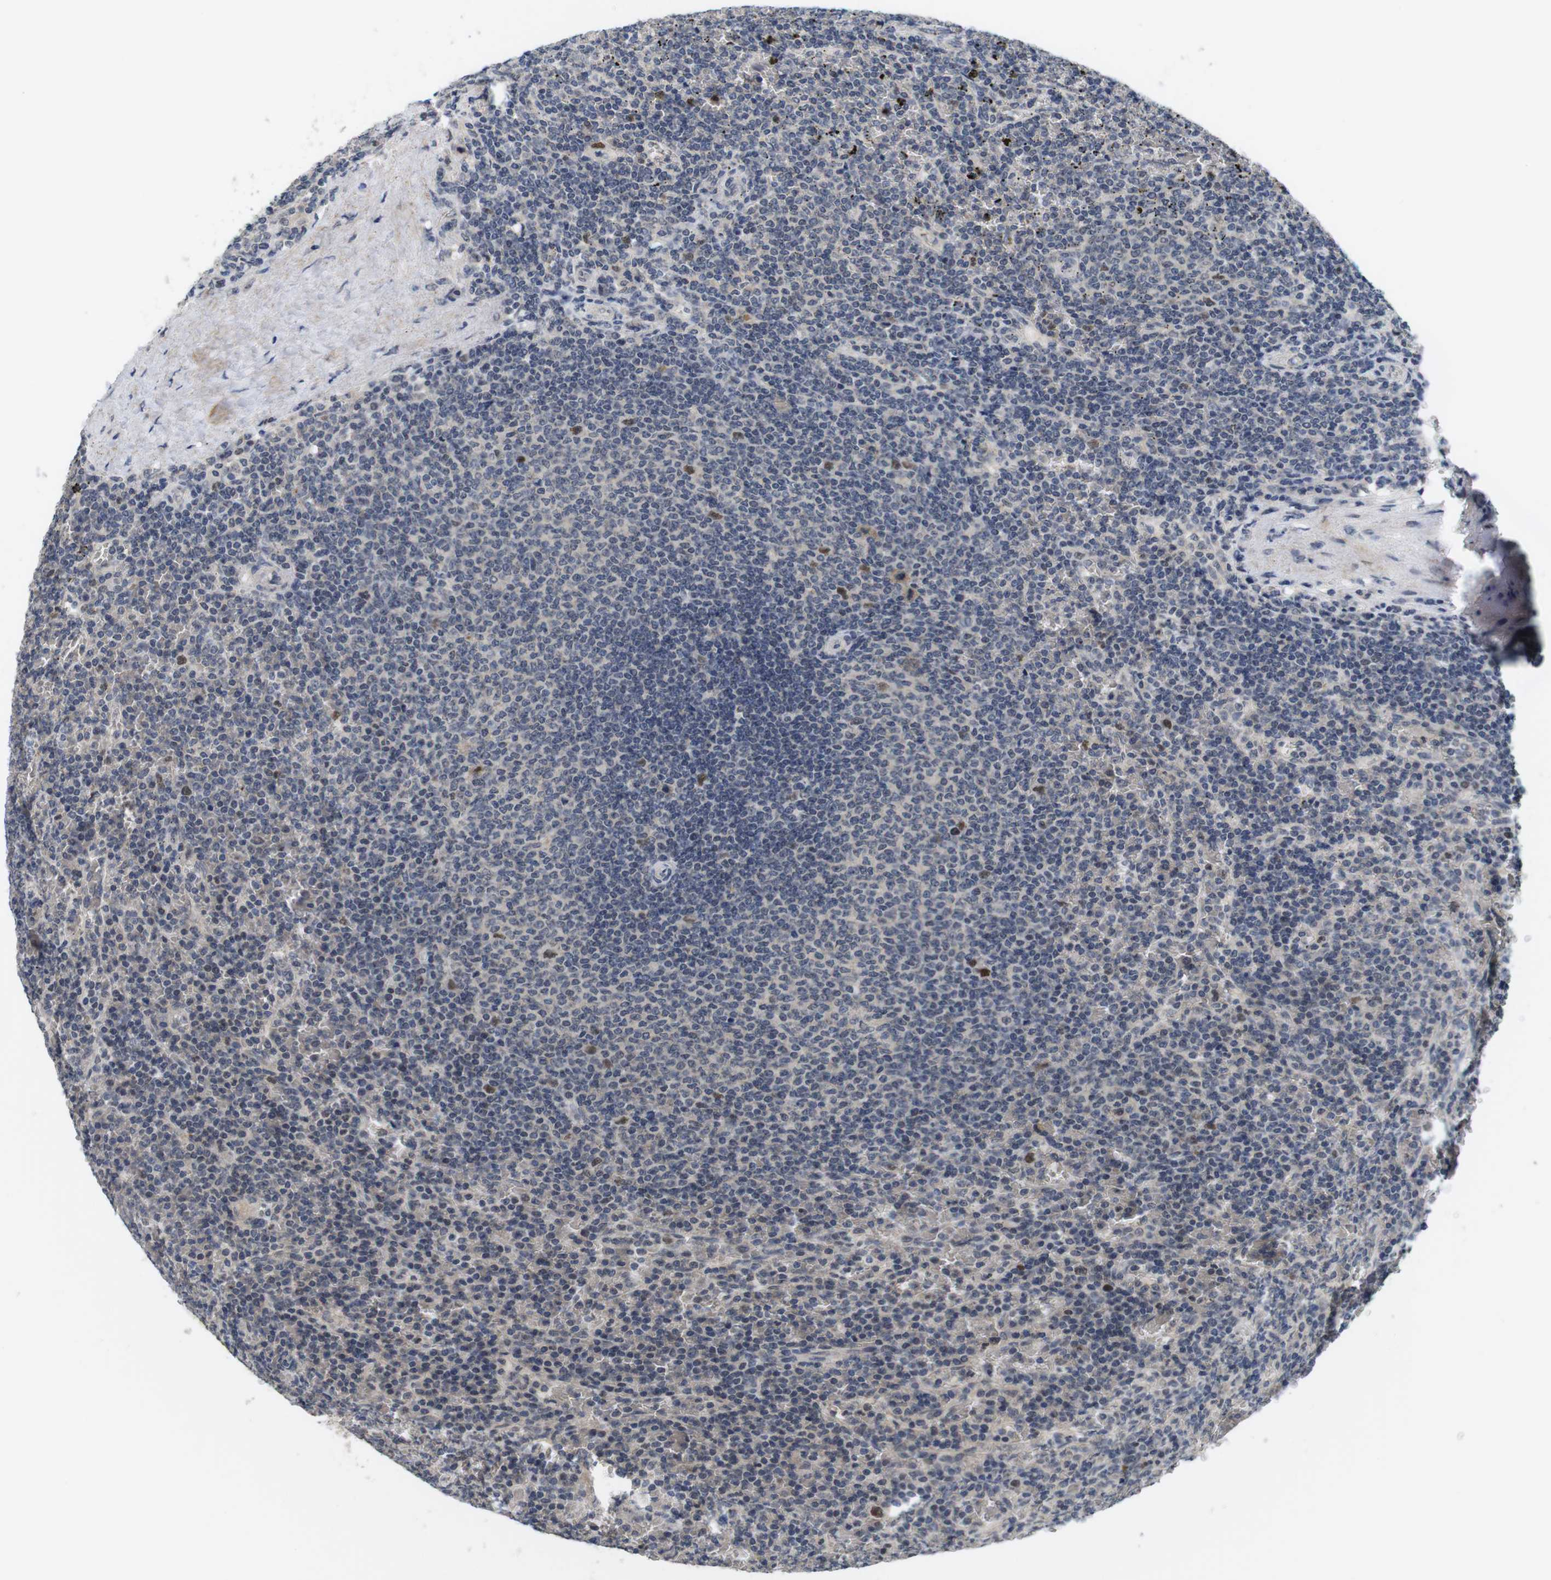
{"staining": {"intensity": "negative", "quantity": "none", "location": "none"}, "tissue": "lymphoma", "cell_type": "Tumor cells", "image_type": "cancer", "snomed": [{"axis": "morphology", "description": "Malignant lymphoma, non-Hodgkin's type, Low grade"}, {"axis": "topography", "description": "Spleen"}], "caption": "This is an immunohistochemistry (IHC) histopathology image of malignant lymphoma, non-Hodgkin's type (low-grade). There is no staining in tumor cells.", "gene": "SKP2", "patient": {"sex": "female", "age": 77}}